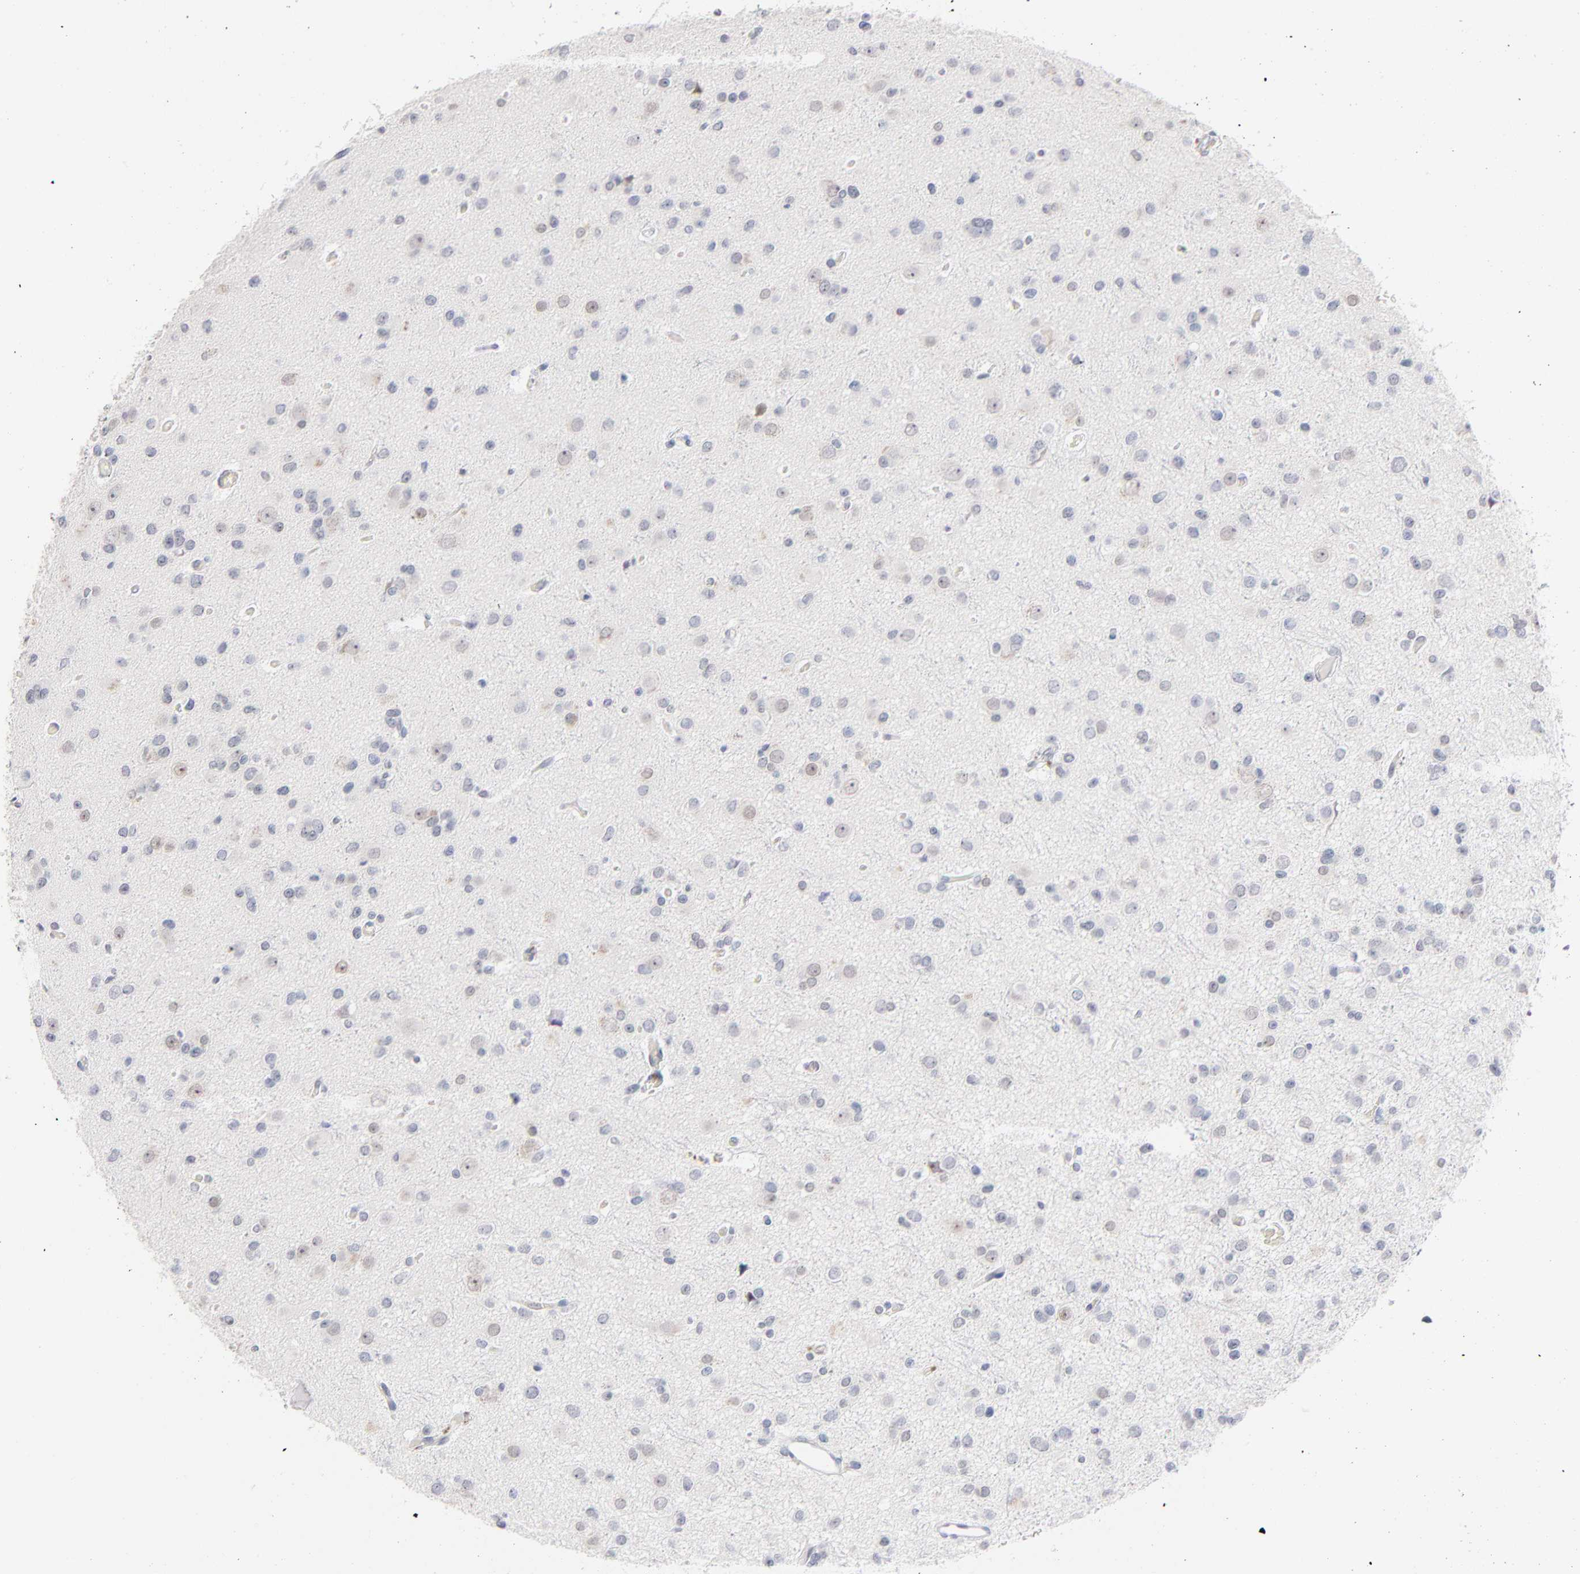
{"staining": {"intensity": "weak", "quantity": "<25%", "location": "nuclear"}, "tissue": "glioma", "cell_type": "Tumor cells", "image_type": "cancer", "snomed": [{"axis": "morphology", "description": "Glioma, malignant, Low grade"}, {"axis": "topography", "description": "Brain"}], "caption": "Histopathology image shows no protein expression in tumor cells of malignant glioma (low-grade) tissue.", "gene": "ORC2", "patient": {"sex": "male", "age": 42}}